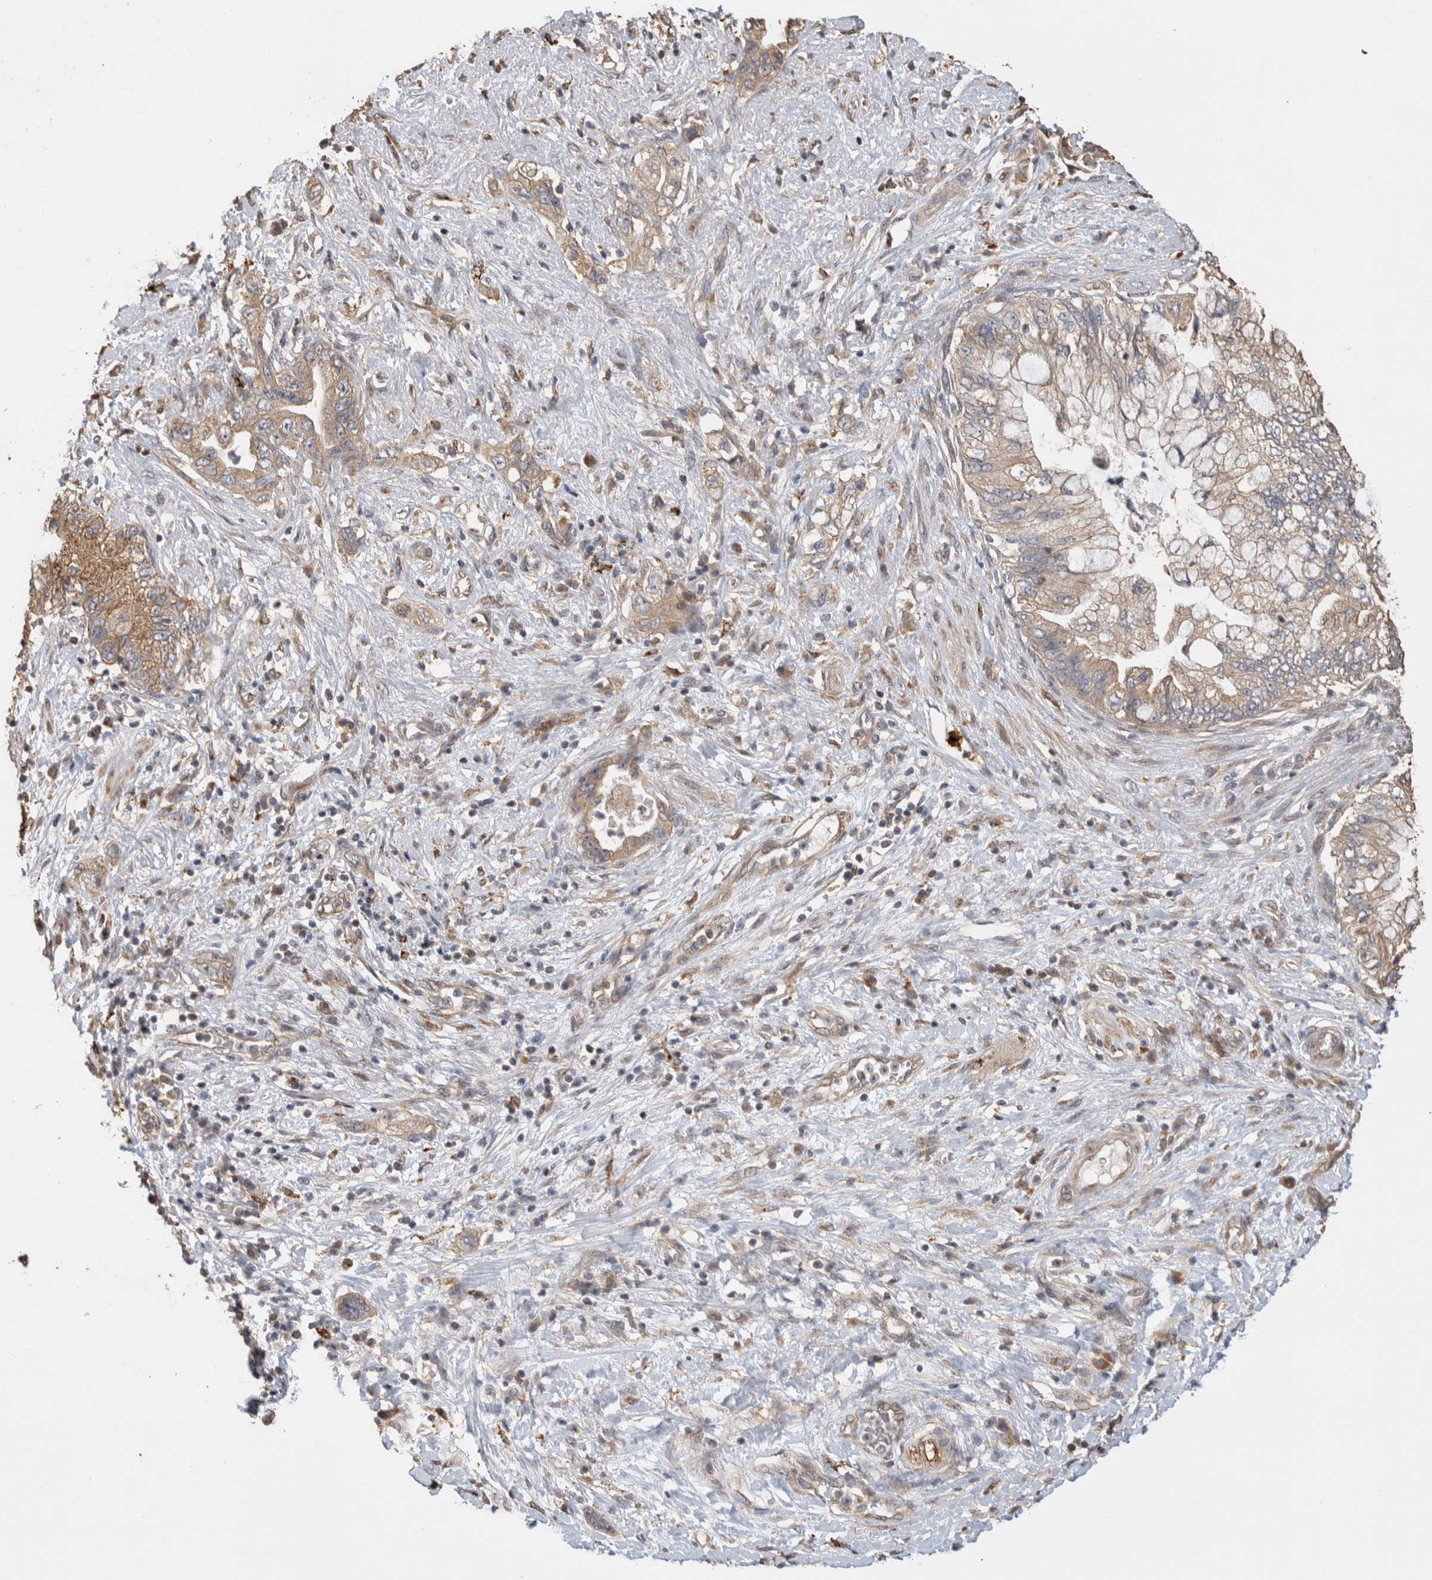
{"staining": {"intensity": "weak", "quantity": ">75%", "location": "cytoplasmic/membranous"}, "tissue": "pancreatic cancer", "cell_type": "Tumor cells", "image_type": "cancer", "snomed": [{"axis": "morphology", "description": "Adenocarcinoma, NOS"}, {"axis": "topography", "description": "Pancreas"}], "caption": "High-power microscopy captured an immunohistochemistry (IHC) image of adenocarcinoma (pancreatic), revealing weak cytoplasmic/membranous staining in approximately >75% of tumor cells.", "gene": "CLIP1", "patient": {"sex": "female", "age": 73}}